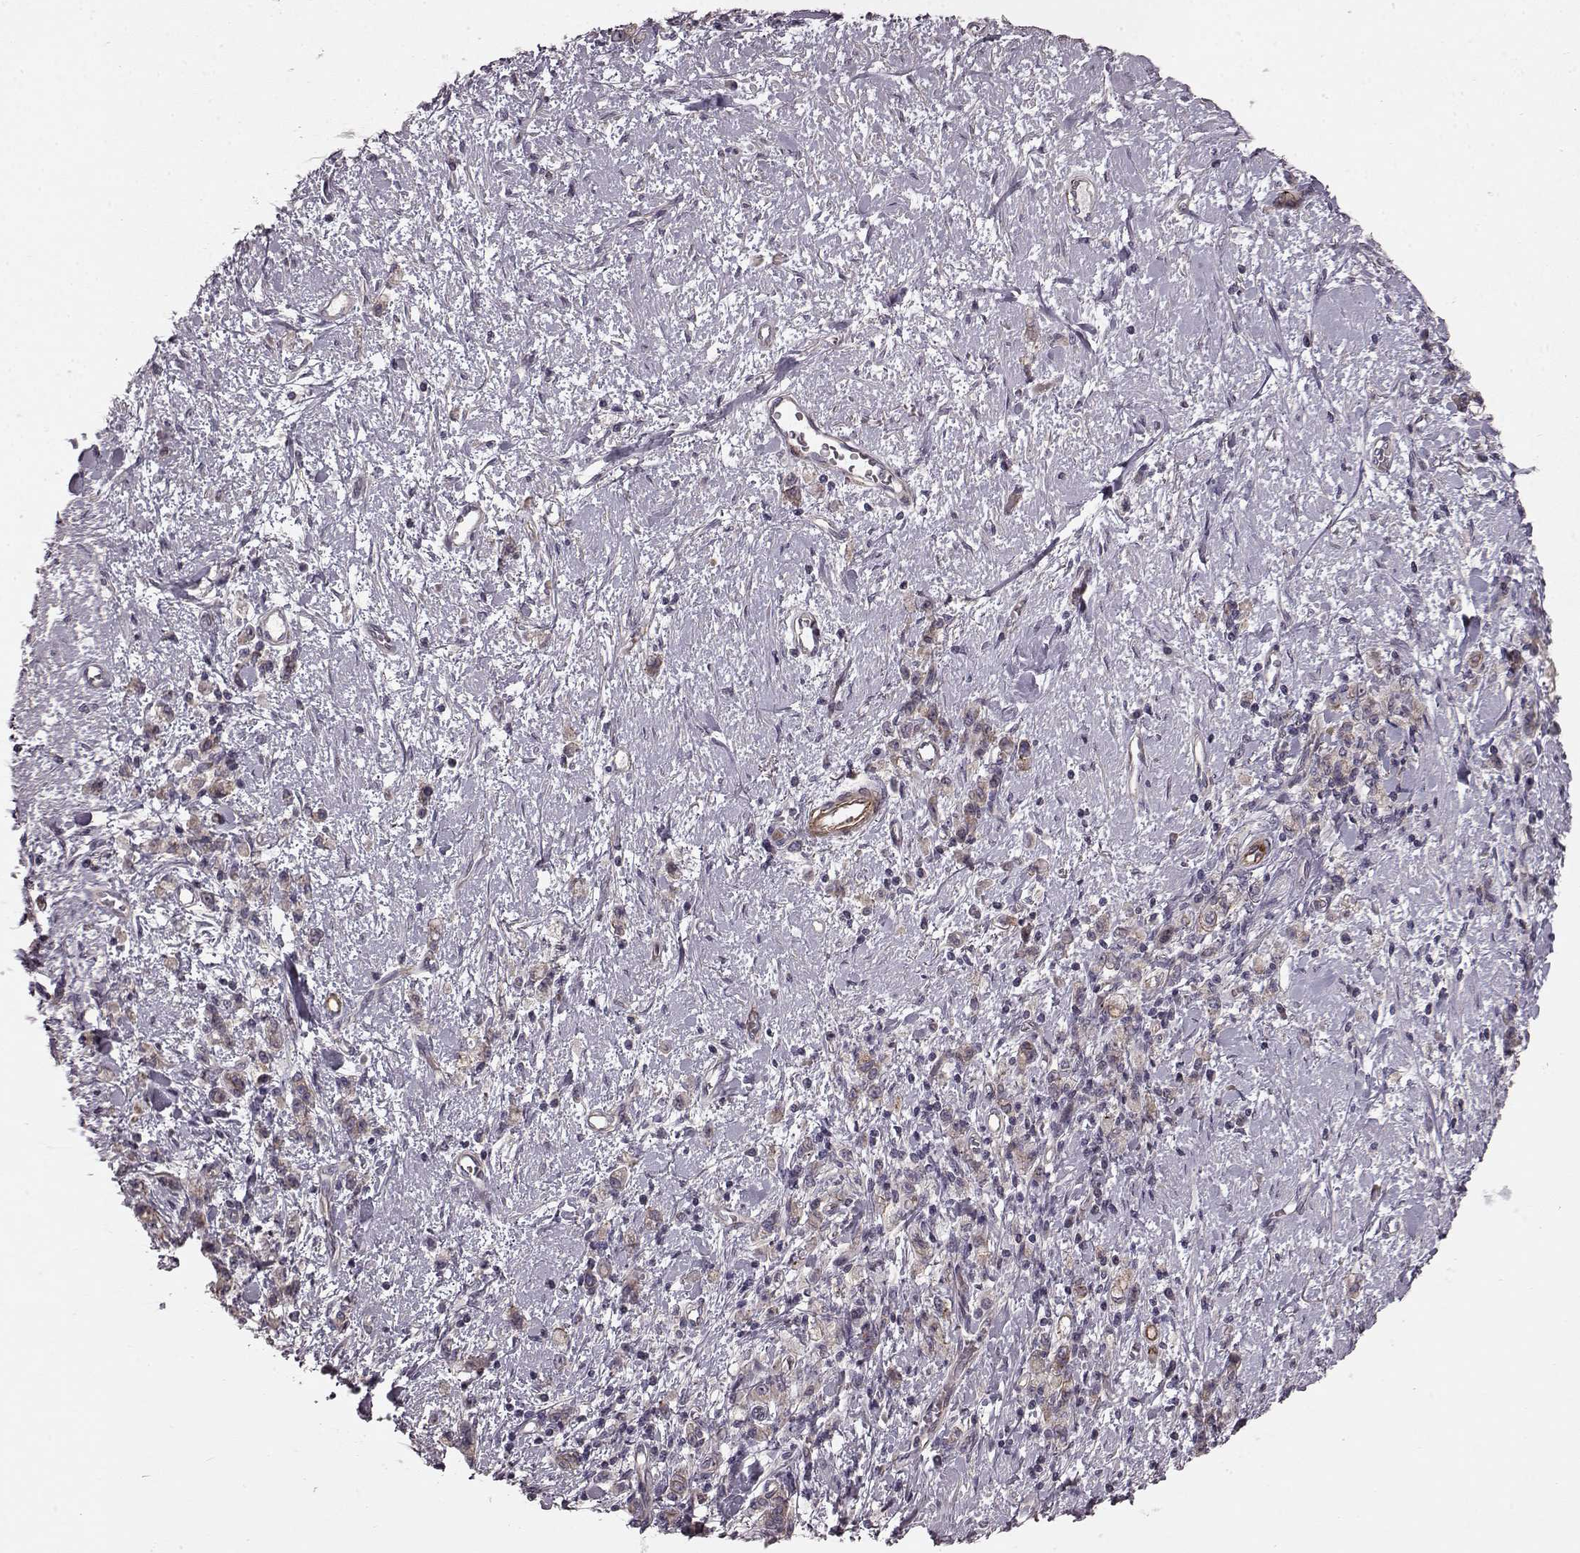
{"staining": {"intensity": "weak", "quantity": "<25%", "location": "cytoplasmic/membranous"}, "tissue": "stomach cancer", "cell_type": "Tumor cells", "image_type": "cancer", "snomed": [{"axis": "morphology", "description": "Adenocarcinoma, NOS"}, {"axis": "topography", "description": "Stomach"}], "caption": "Immunohistochemical staining of human stomach cancer displays no significant staining in tumor cells.", "gene": "SLC22A18", "patient": {"sex": "male", "age": 77}}